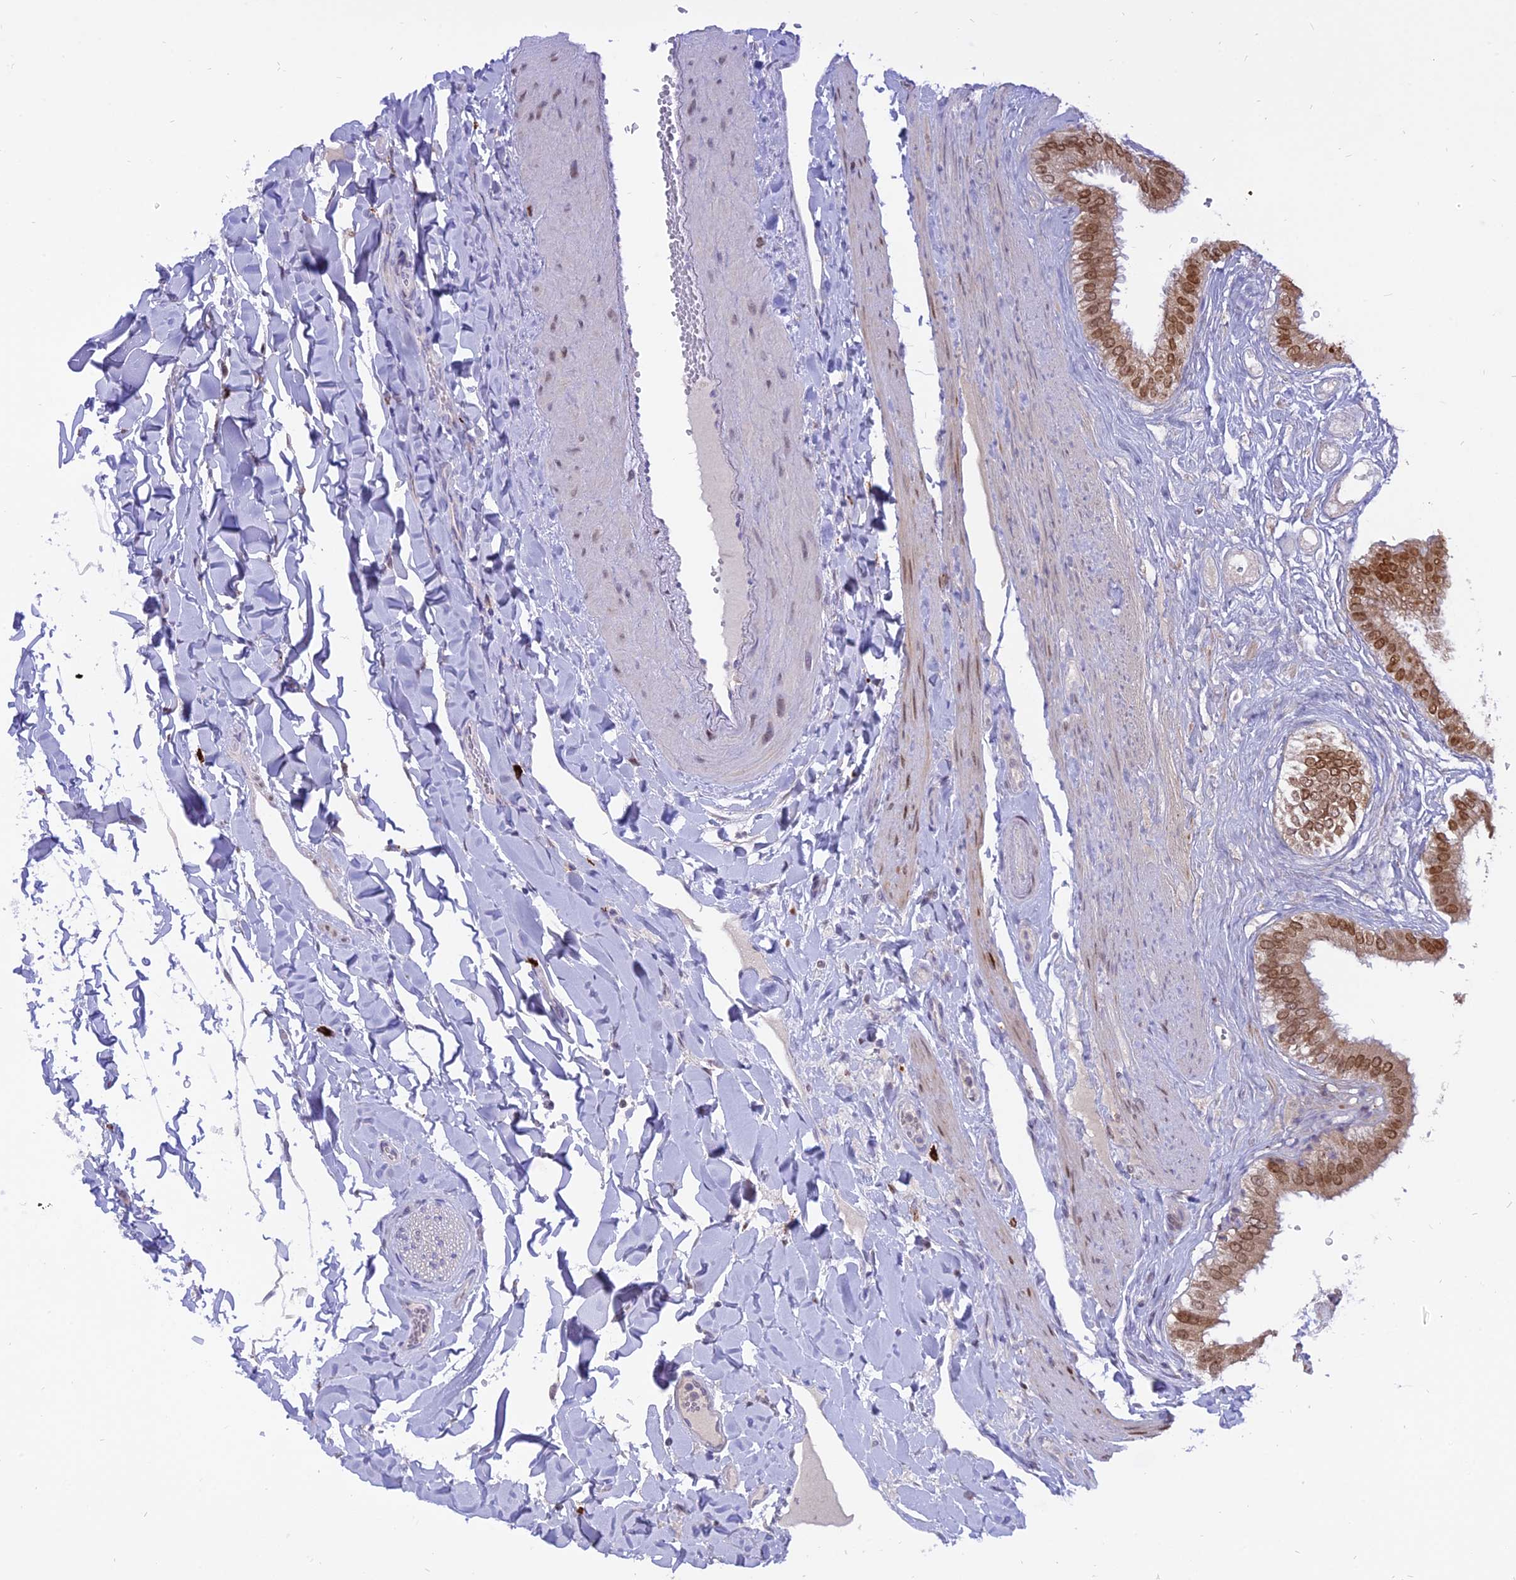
{"staining": {"intensity": "strong", "quantity": ">75%", "location": "nuclear"}, "tissue": "gallbladder", "cell_type": "Glandular cells", "image_type": "normal", "snomed": [{"axis": "morphology", "description": "Normal tissue, NOS"}, {"axis": "topography", "description": "Gallbladder"}], "caption": "Immunohistochemistry histopathology image of benign human gallbladder stained for a protein (brown), which shows high levels of strong nuclear positivity in approximately >75% of glandular cells.", "gene": "CENPV", "patient": {"sex": "female", "age": 61}}